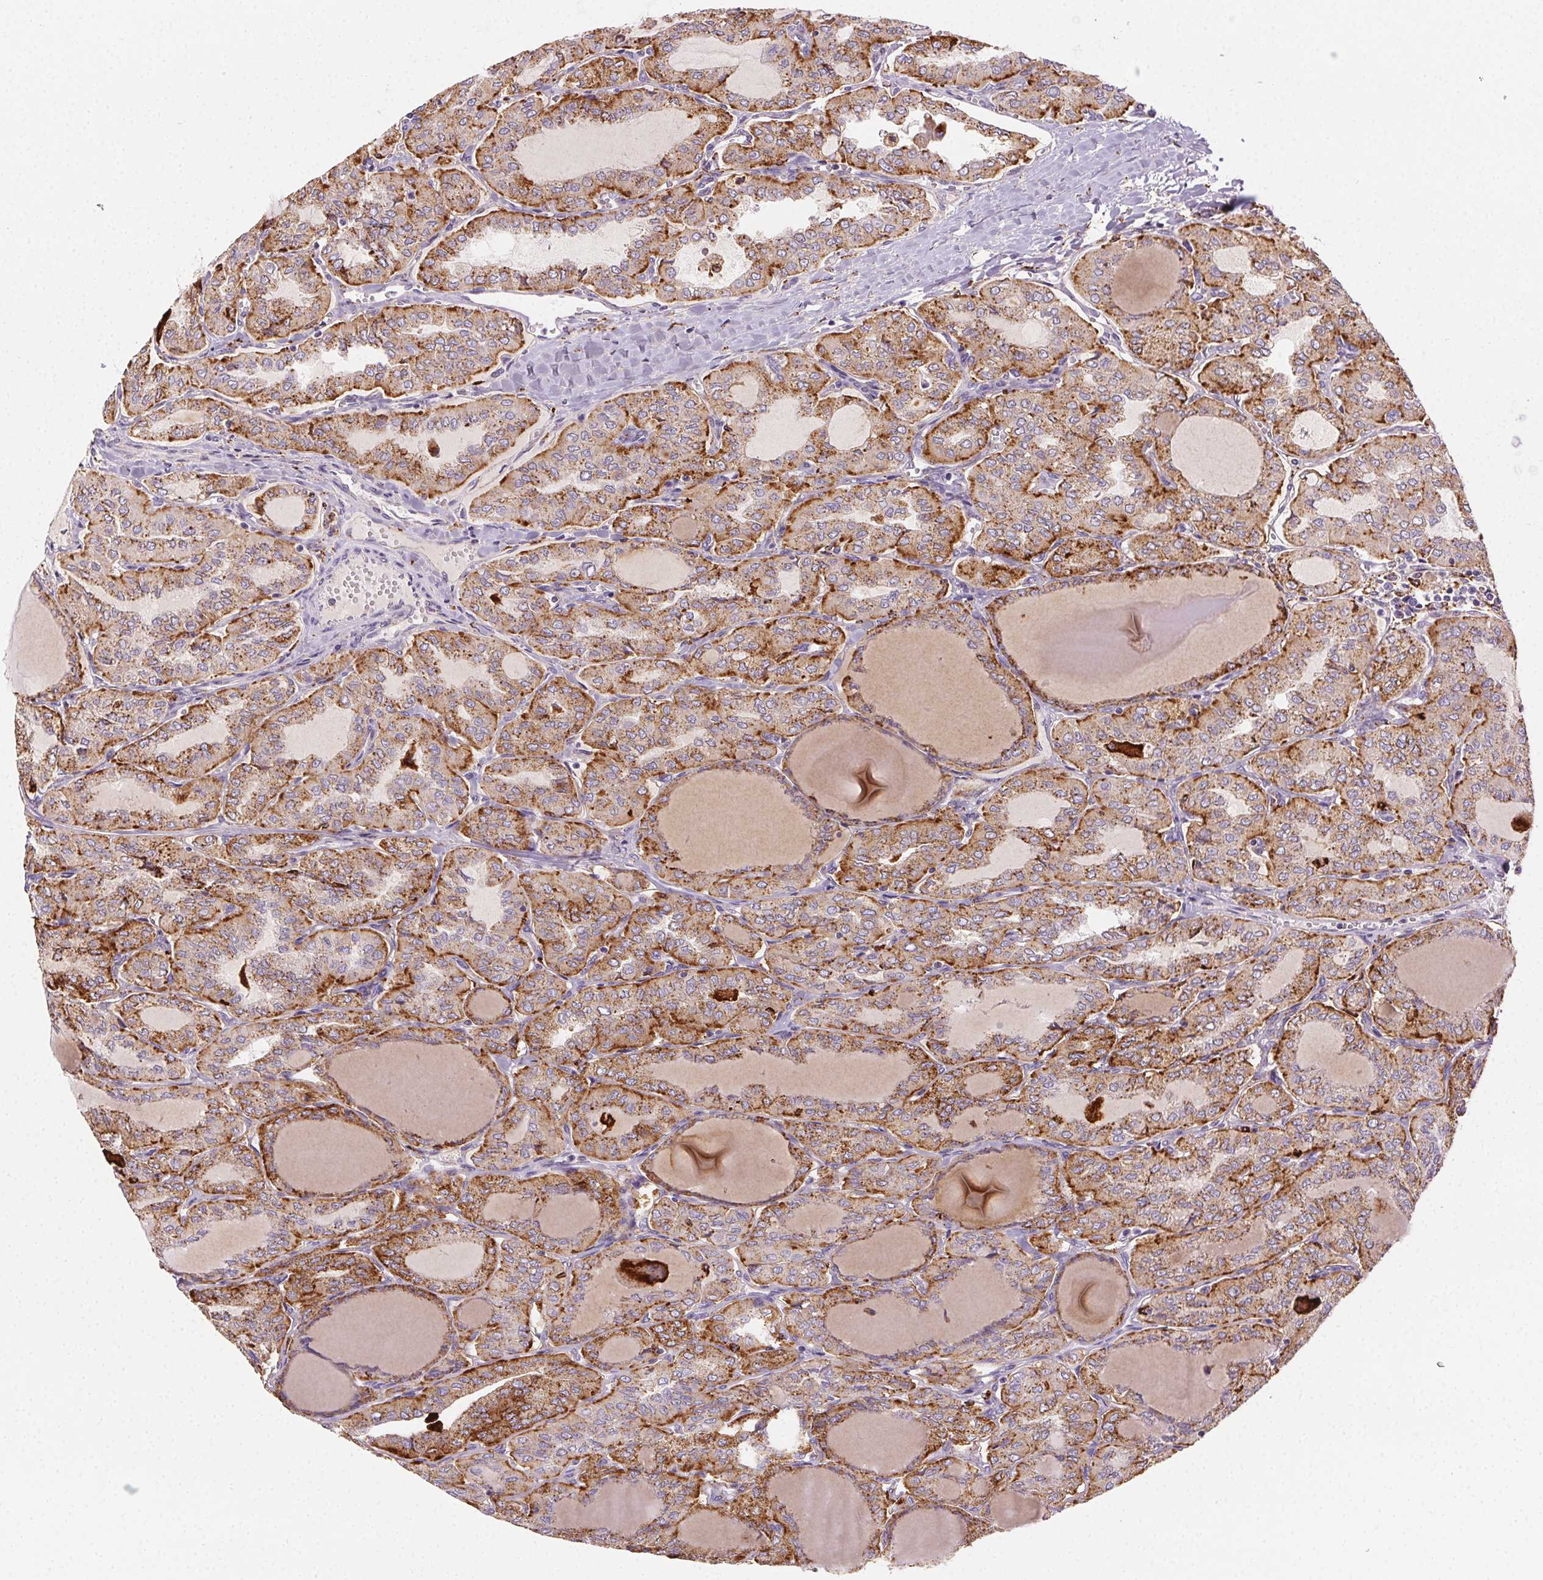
{"staining": {"intensity": "moderate", "quantity": ">75%", "location": "cytoplasmic/membranous"}, "tissue": "thyroid cancer", "cell_type": "Tumor cells", "image_type": "cancer", "snomed": [{"axis": "morphology", "description": "Papillary adenocarcinoma, NOS"}, {"axis": "topography", "description": "Thyroid gland"}], "caption": "IHC histopathology image of neoplastic tissue: thyroid cancer stained using immunohistochemistry (IHC) shows medium levels of moderate protein expression localized specifically in the cytoplasmic/membranous of tumor cells, appearing as a cytoplasmic/membranous brown color.", "gene": "SCPEP1", "patient": {"sex": "male", "age": 20}}